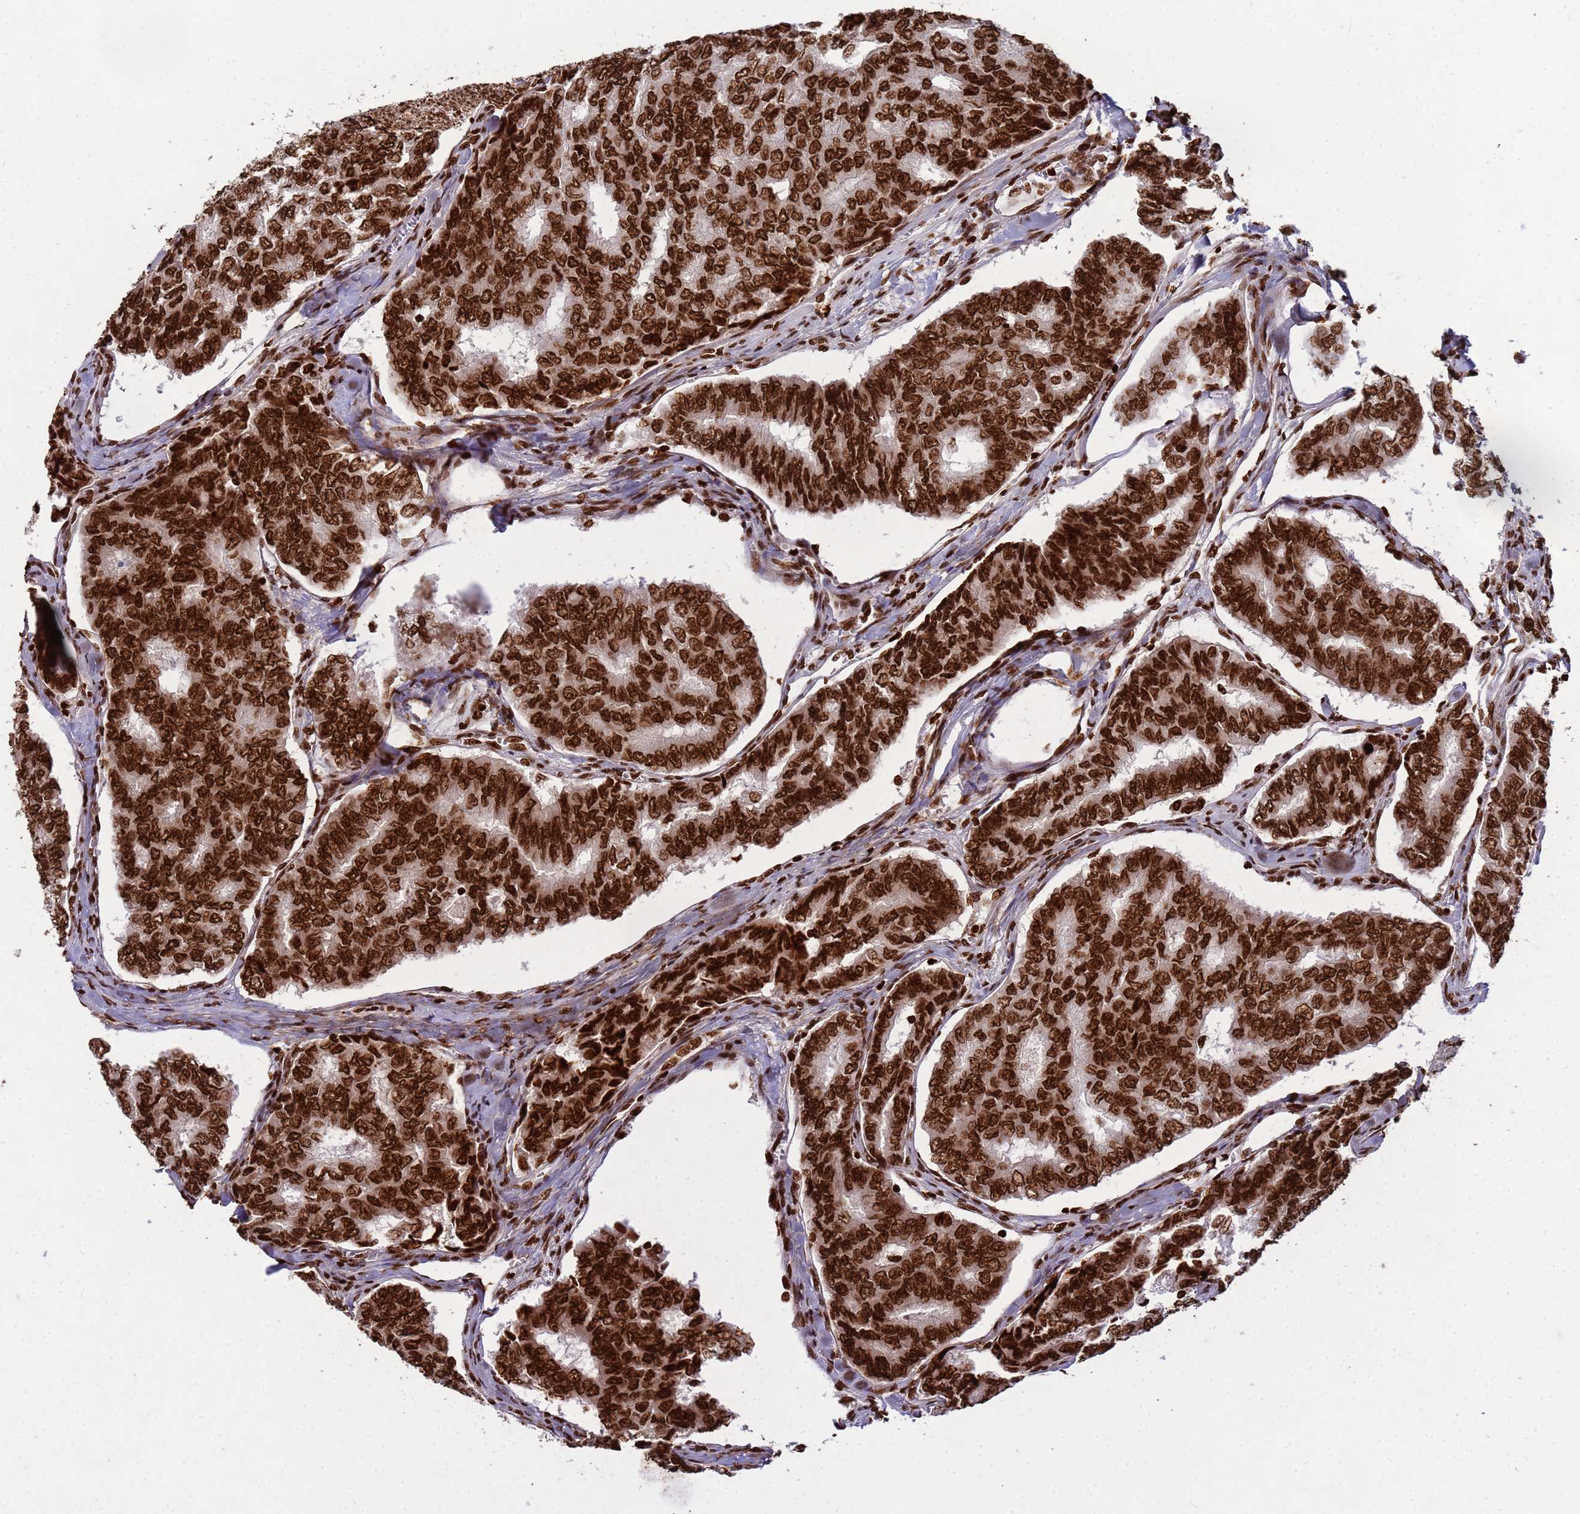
{"staining": {"intensity": "strong", "quantity": ">75%", "location": "nuclear"}, "tissue": "thyroid cancer", "cell_type": "Tumor cells", "image_type": "cancer", "snomed": [{"axis": "morphology", "description": "Papillary adenocarcinoma, NOS"}, {"axis": "topography", "description": "Thyroid gland"}], "caption": "A brown stain labels strong nuclear positivity of a protein in human papillary adenocarcinoma (thyroid) tumor cells.", "gene": "H3-3B", "patient": {"sex": "female", "age": 35}}